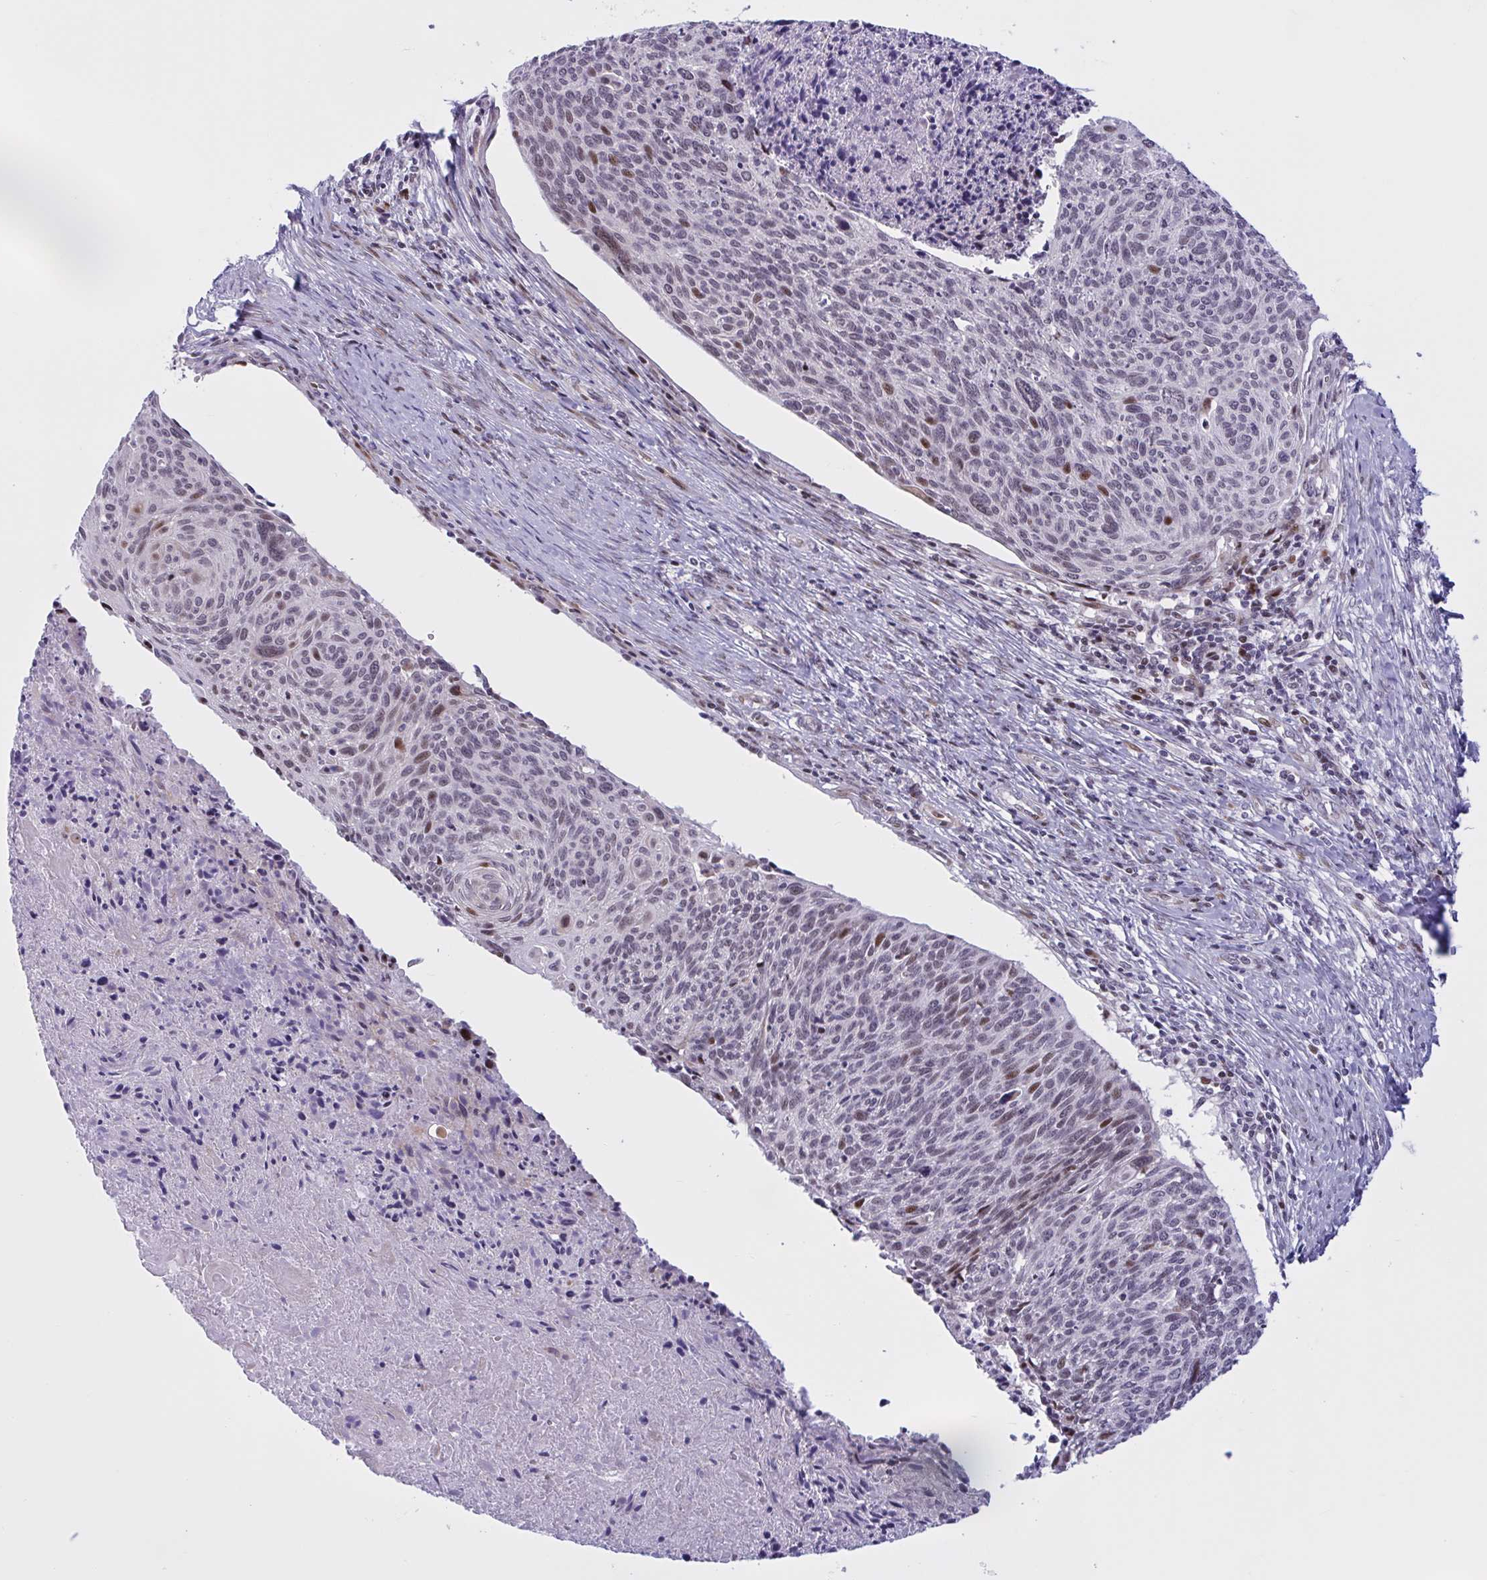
{"staining": {"intensity": "moderate", "quantity": "<25%", "location": "nuclear"}, "tissue": "cervical cancer", "cell_type": "Tumor cells", "image_type": "cancer", "snomed": [{"axis": "morphology", "description": "Squamous cell carcinoma, NOS"}, {"axis": "topography", "description": "Cervix"}], "caption": "Immunohistochemical staining of human cervical squamous cell carcinoma demonstrates low levels of moderate nuclear protein staining in about <25% of tumor cells.", "gene": "RBL1", "patient": {"sex": "female", "age": 49}}